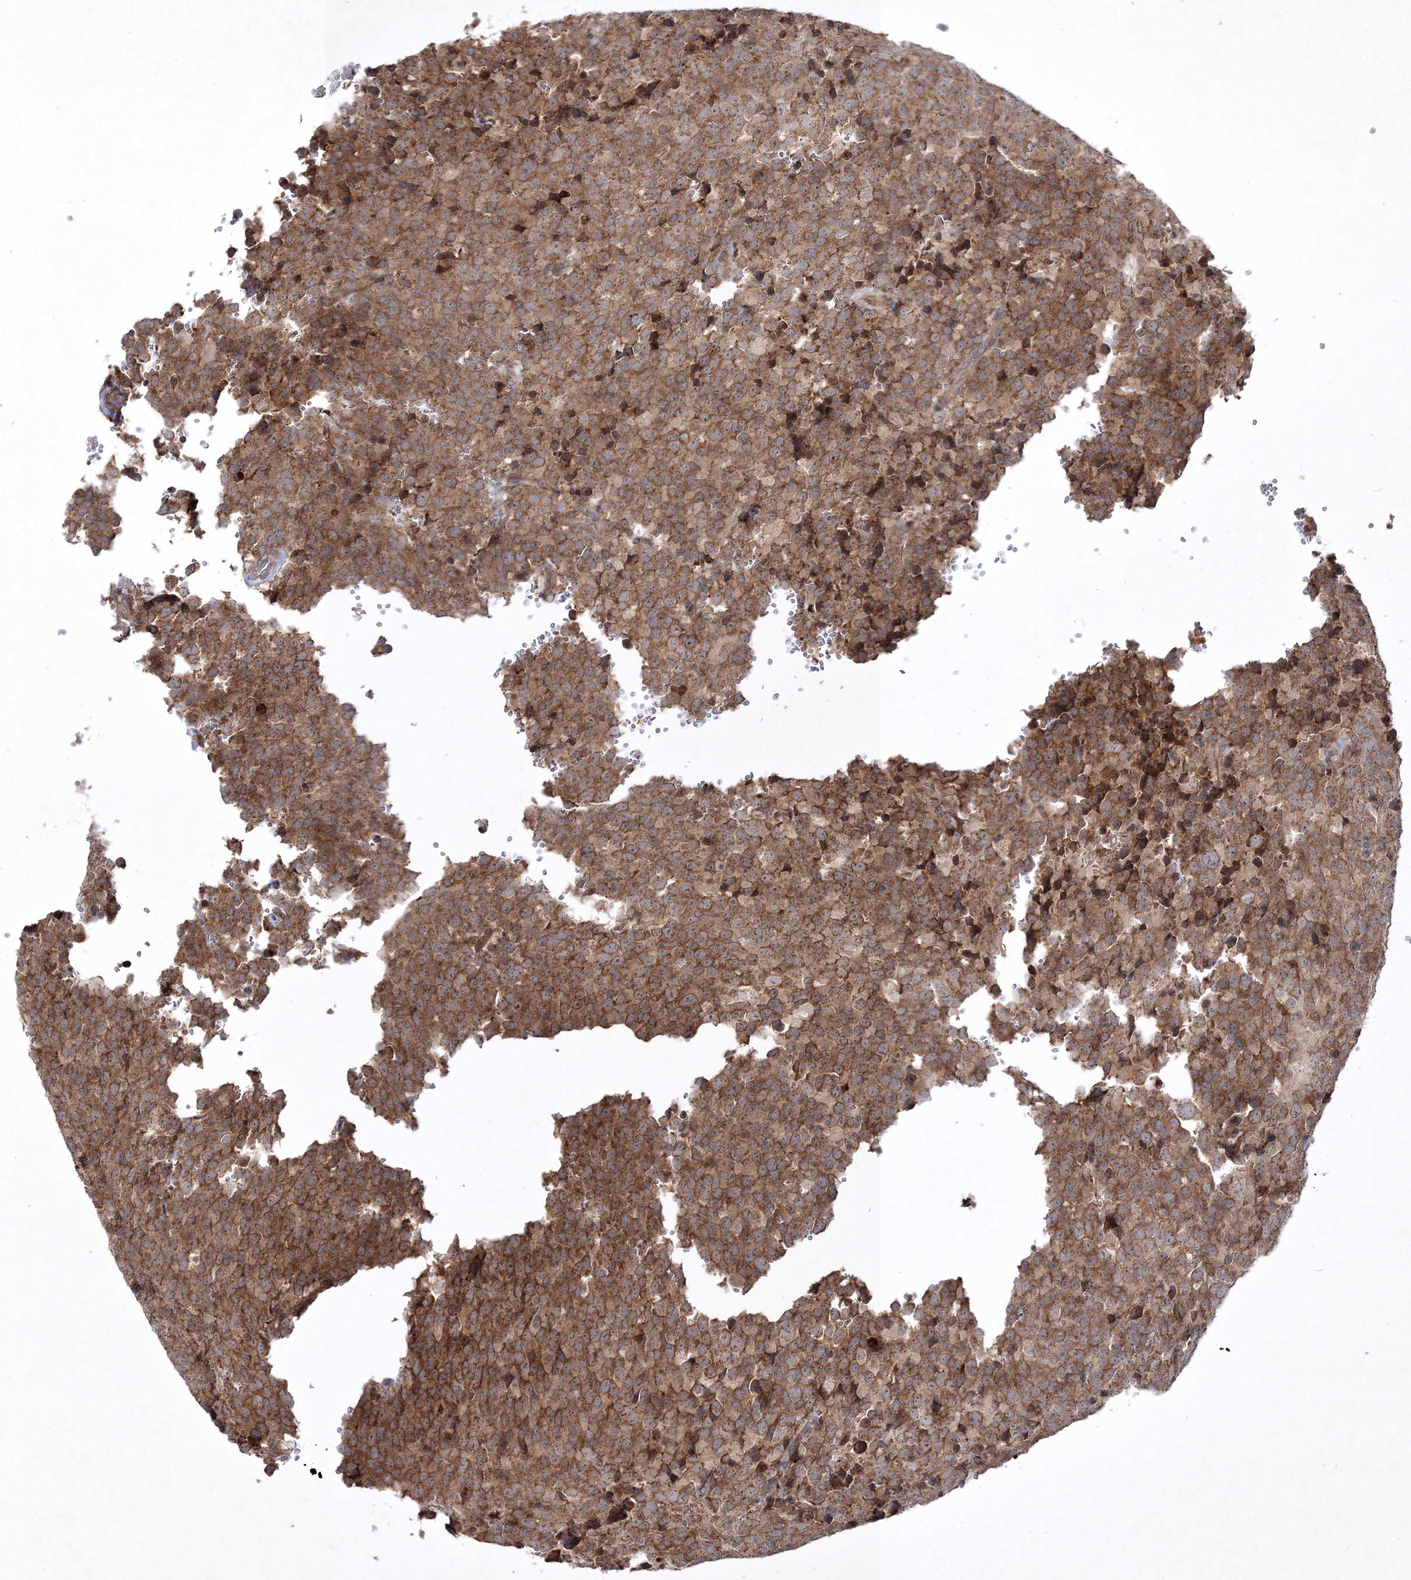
{"staining": {"intensity": "moderate", "quantity": ">75%", "location": "cytoplasmic/membranous"}, "tissue": "testis cancer", "cell_type": "Tumor cells", "image_type": "cancer", "snomed": [{"axis": "morphology", "description": "Seminoma, NOS"}, {"axis": "topography", "description": "Testis"}], "caption": "Immunohistochemistry (IHC) of human testis cancer (seminoma) displays medium levels of moderate cytoplasmic/membranous staining in about >75% of tumor cells.", "gene": "SCRN3", "patient": {"sex": "male", "age": 71}}